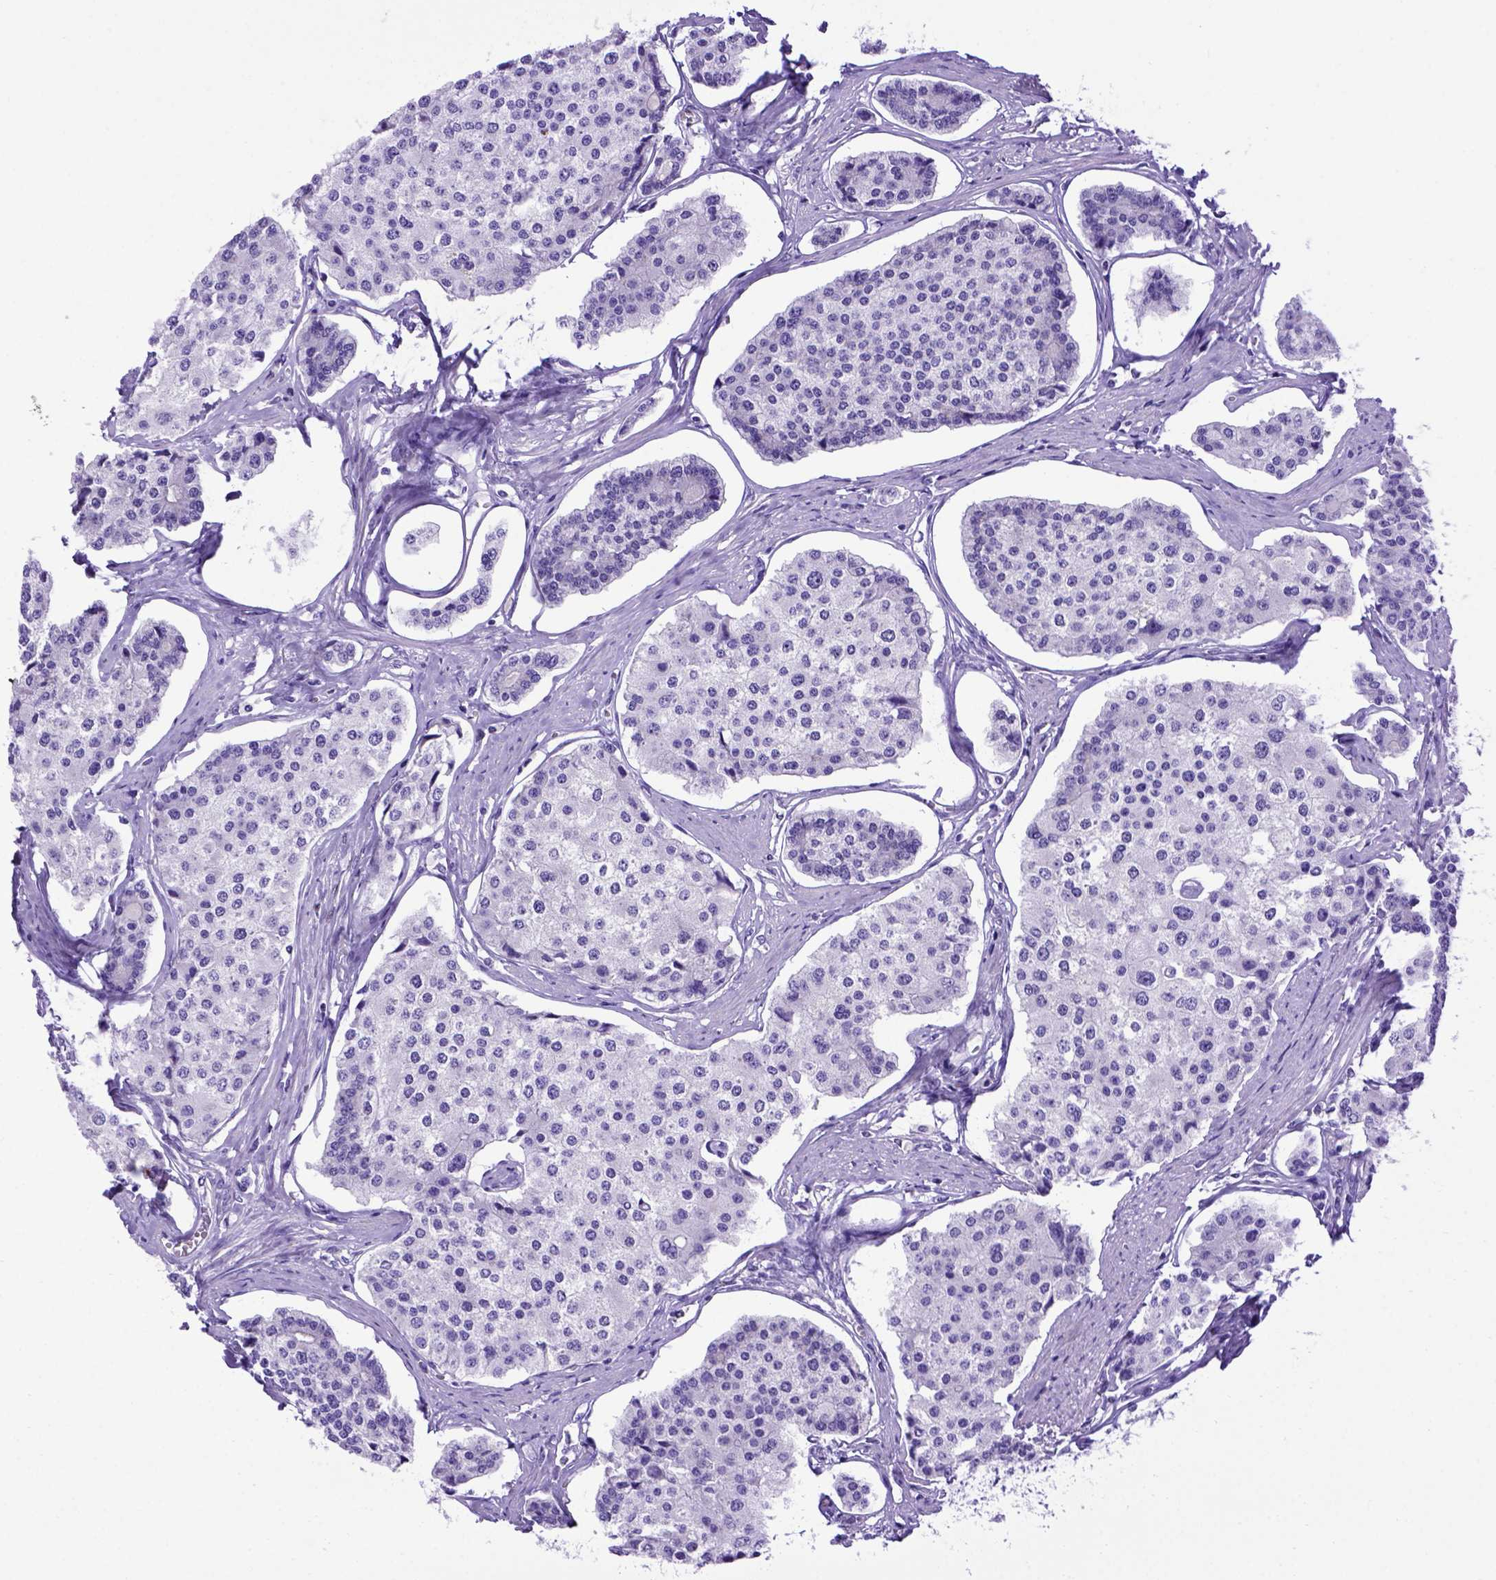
{"staining": {"intensity": "negative", "quantity": "none", "location": "none"}, "tissue": "carcinoid", "cell_type": "Tumor cells", "image_type": "cancer", "snomed": [{"axis": "morphology", "description": "Carcinoid, malignant, NOS"}, {"axis": "topography", "description": "Small intestine"}], "caption": "Photomicrograph shows no significant protein staining in tumor cells of carcinoid.", "gene": "MEOX2", "patient": {"sex": "female", "age": 65}}